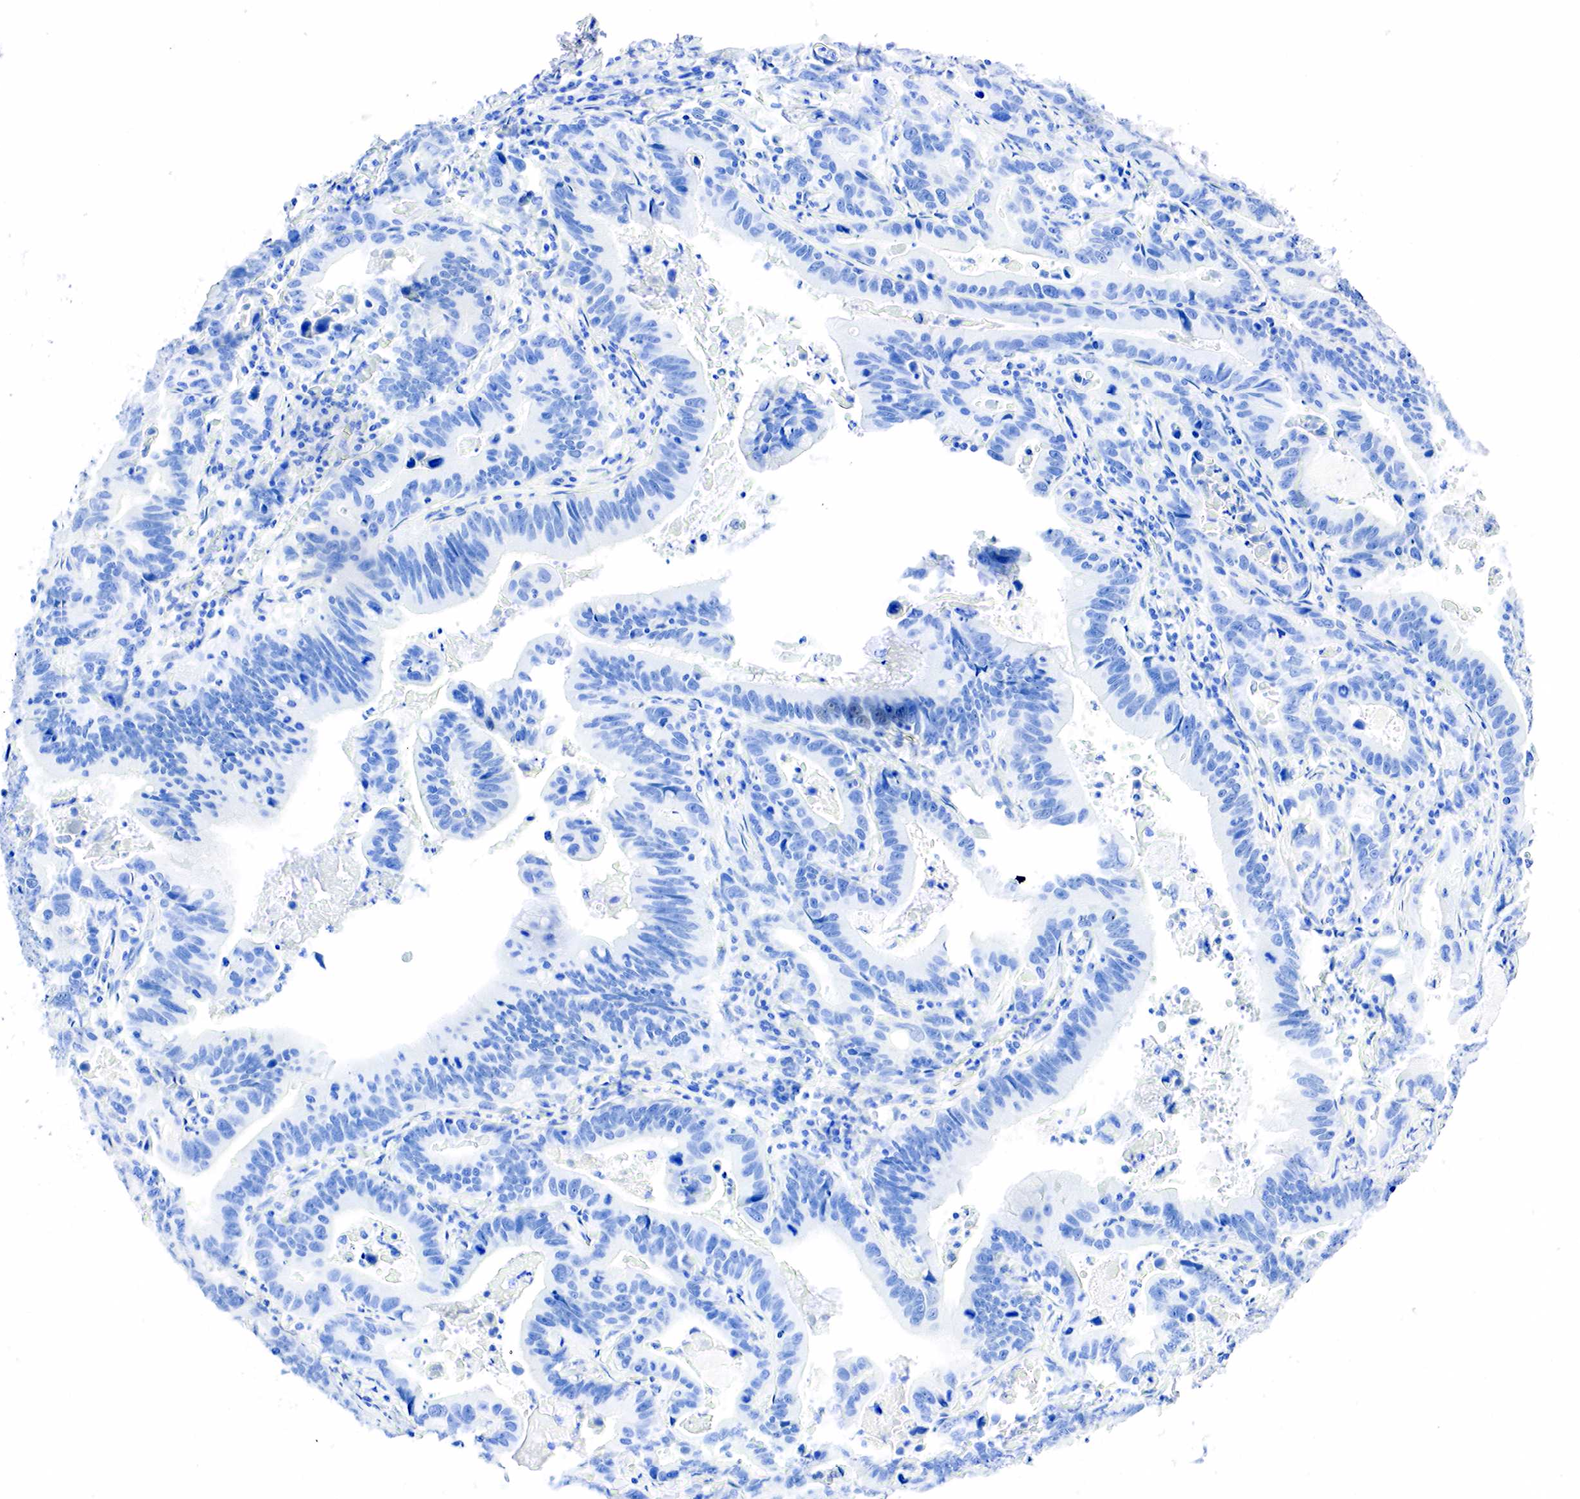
{"staining": {"intensity": "negative", "quantity": "none", "location": "none"}, "tissue": "stomach cancer", "cell_type": "Tumor cells", "image_type": "cancer", "snomed": [{"axis": "morphology", "description": "Adenocarcinoma, NOS"}, {"axis": "topography", "description": "Stomach, upper"}], "caption": "The immunohistochemistry micrograph has no significant staining in tumor cells of adenocarcinoma (stomach) tissue. (DAB immunohistochemistry with hematoxylin counter stain).", "gene": "PTH", "patient": {"sex": "male", "age": 63}}